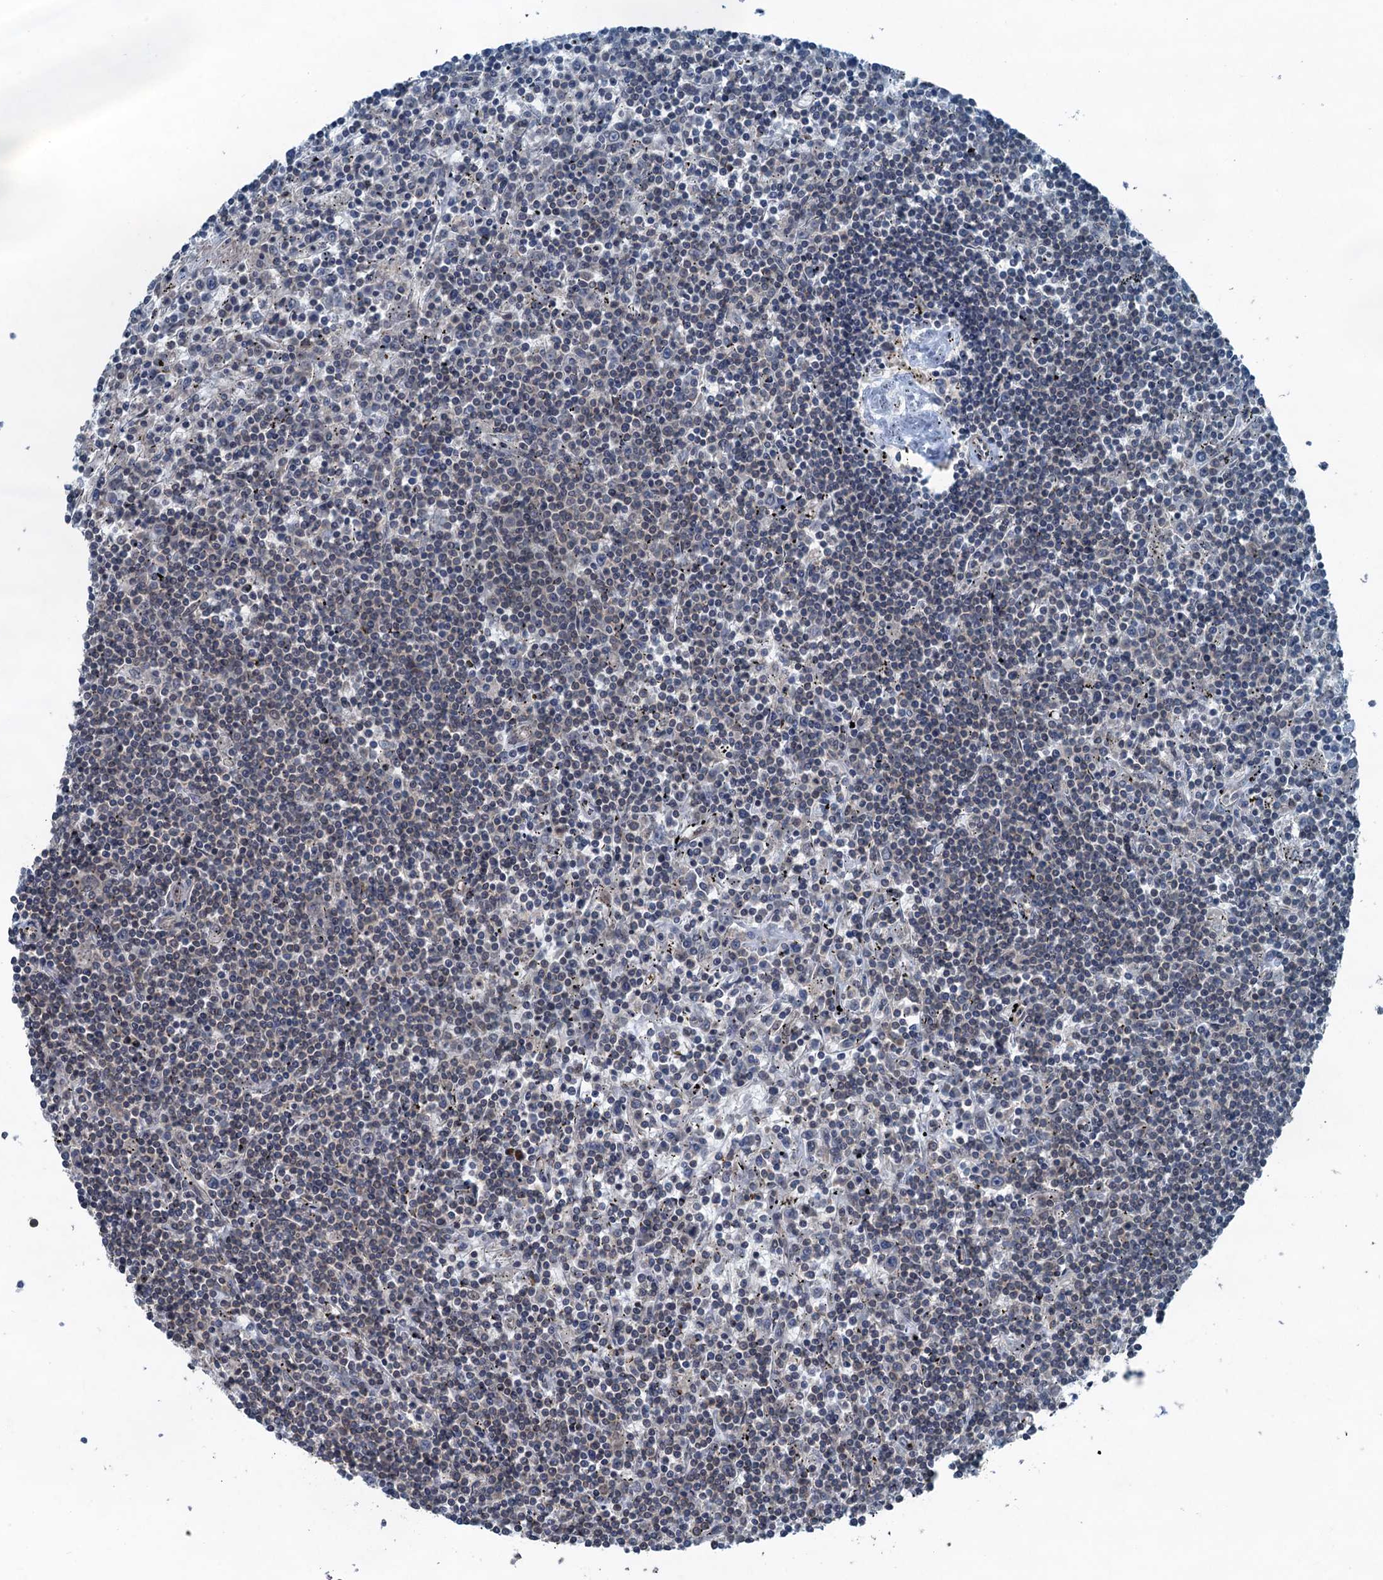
{"staining": {"intensity": "negative", "quantity": "none", "location": "none"}, "tissue": "lymphoma", "cell_type": "Tumor cells", "image_type": "cancer", "snomed": [{"axis": "morphology", "description": "Malignant lymphoma, non-Hodgkin's type, Low grade"}, {"axis": "topography", "description": "Spleen"}], "caption": "This micrograph is of low-grade malignant lymphoma, non-Hodgkin's type stained with IHC to label a protein in brown with the nuclei are counter-stained blue. There is no expression in tumor cells.", "gene": "TRAPPC8", "patient": {"sex": "male", "age": 76}}